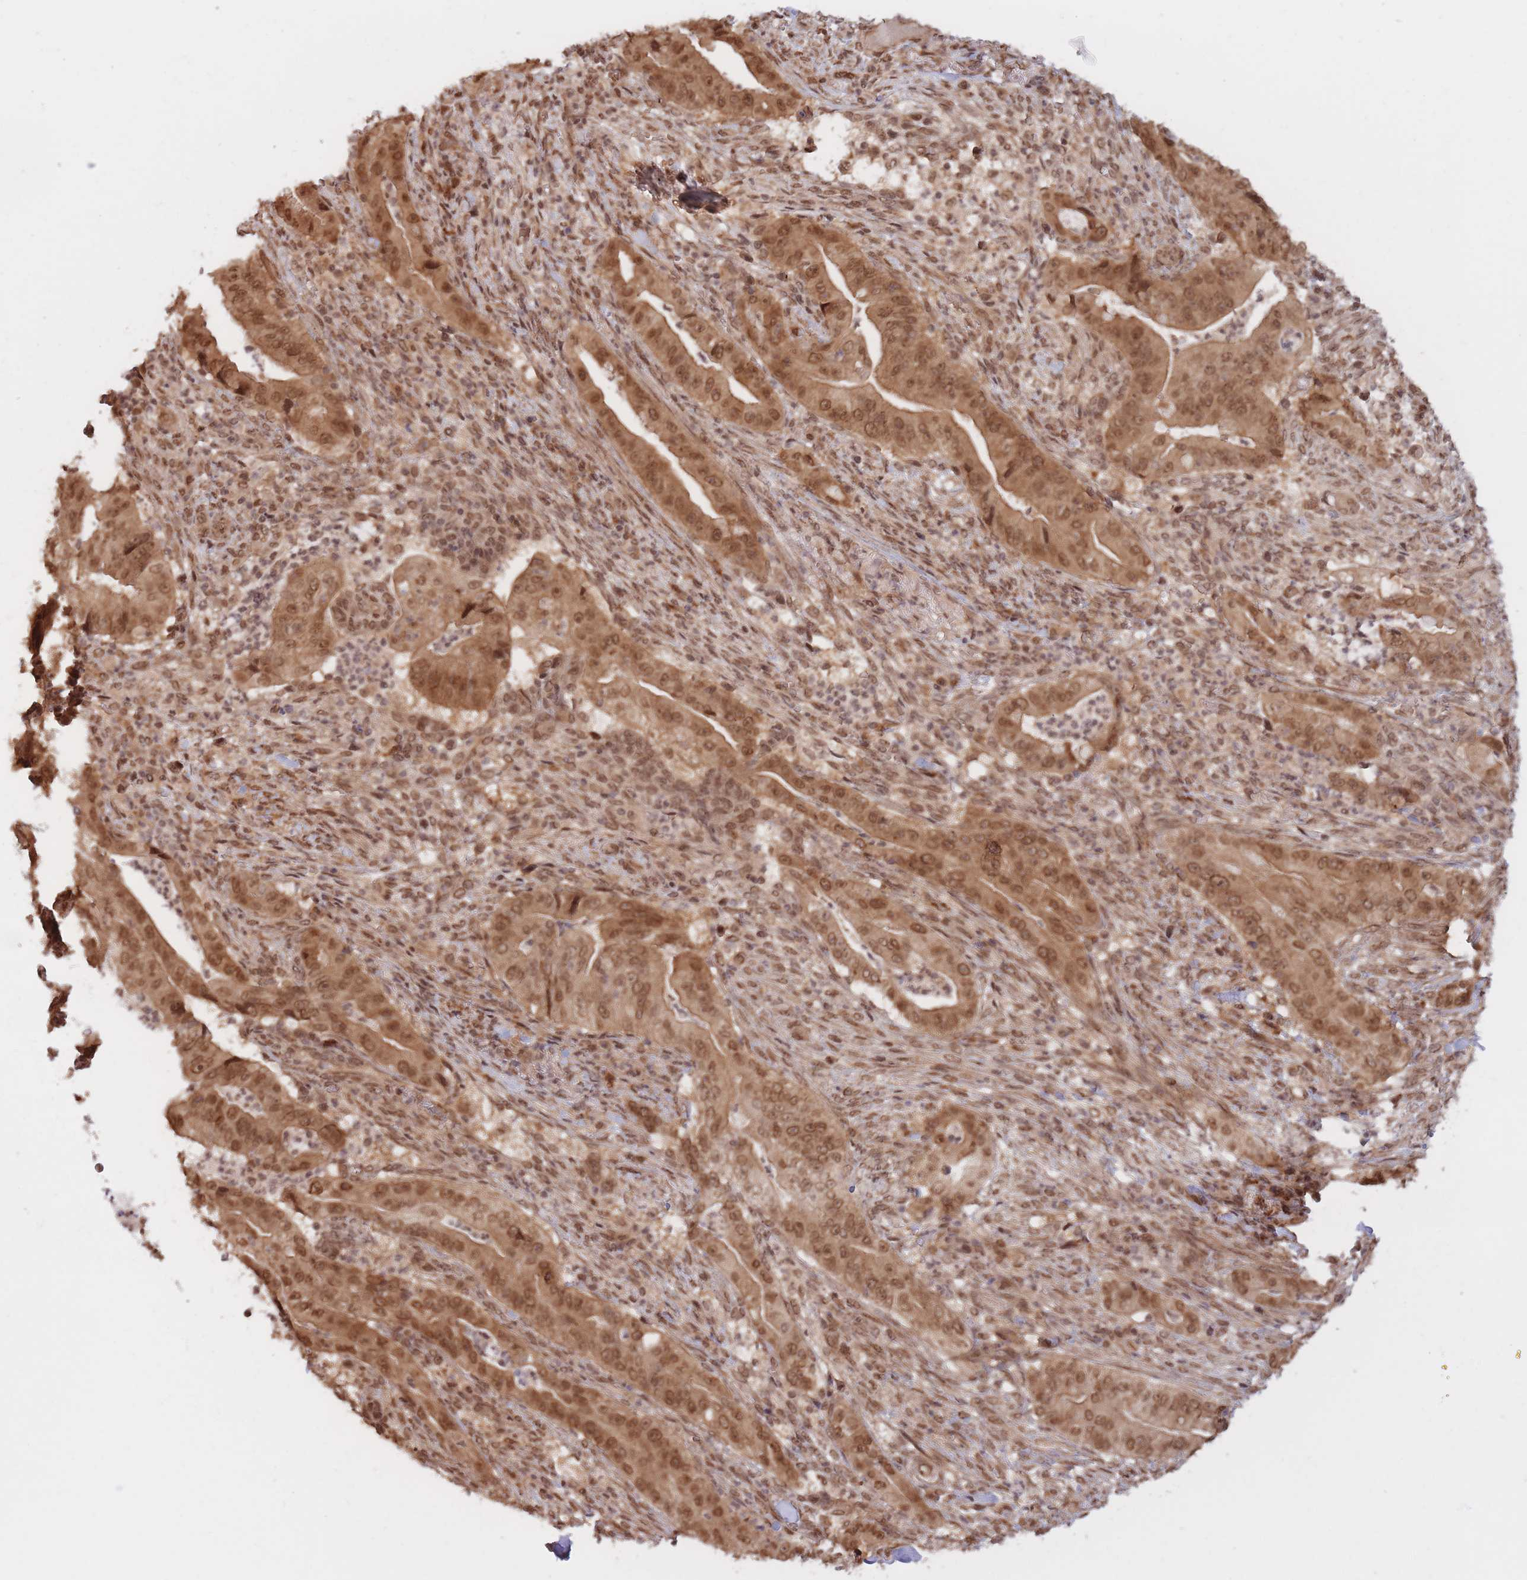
{"staining": {"intensity": "moderate", "quantity": ">75%", "location": "cytoplasmic/membranous,nuclear"}, "tissue": "pancreatic cancer", "cell_type": "Tumor cells", "image_type": "cancer", "snomed": [{"axis": "morphology", "description": "Adenocarcinoma, NOS"}, {"axis": "topography", "description": "Pancreas"}], "caption": "This histopathology image demonstrates immunohistochemistry (IHC) staining of pancreatic adenocarcinoma, with medium moderate cytoplasmic/membranous and nuclear expression in approximately >75% of tumor cells.", "gene": "SRA1", "patient": {"sex": "male", "age": 71}}